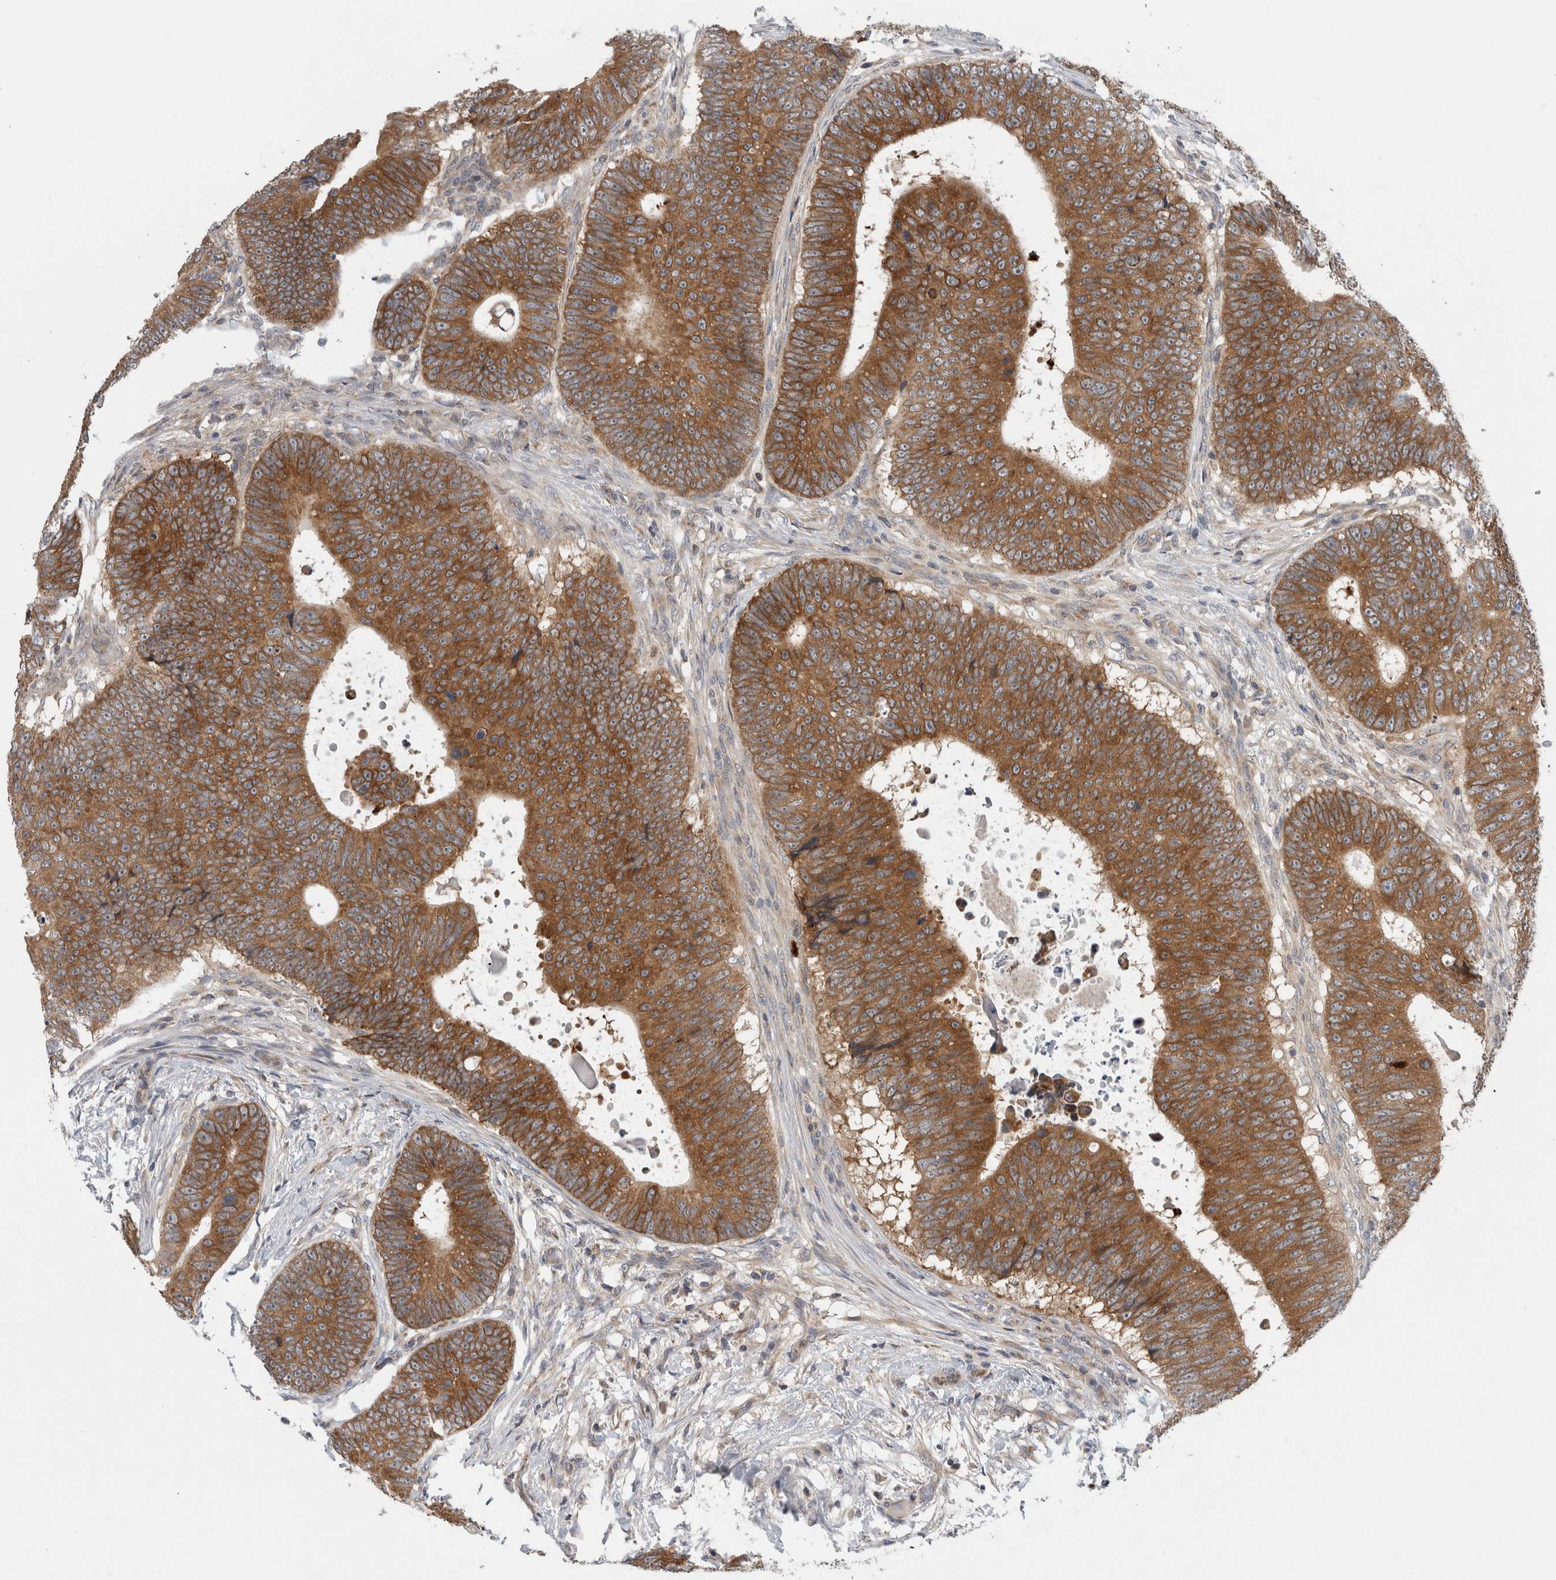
{"staining": {"intensity": "strong", "quantity": ">75%", "location": "cytoplasmic/membranous"}, "tissue": "colorectal cancer", "cell_type": "Tumor cells", "image_type": "cancer", "snomed": [{"axis": "morphology", "description": "Adenocarcinoma, NOS"}, {"axis": "topography", "description": "Colon"}], "caption": "About >75% of tumor cells in colorectal cancer demonstrate strong cytoplasmic/membranous protein staining as visualized by brown immunohistochemical staining.", "gene": "PDCD2", "patient": {"sex": "male", "age": 56}}